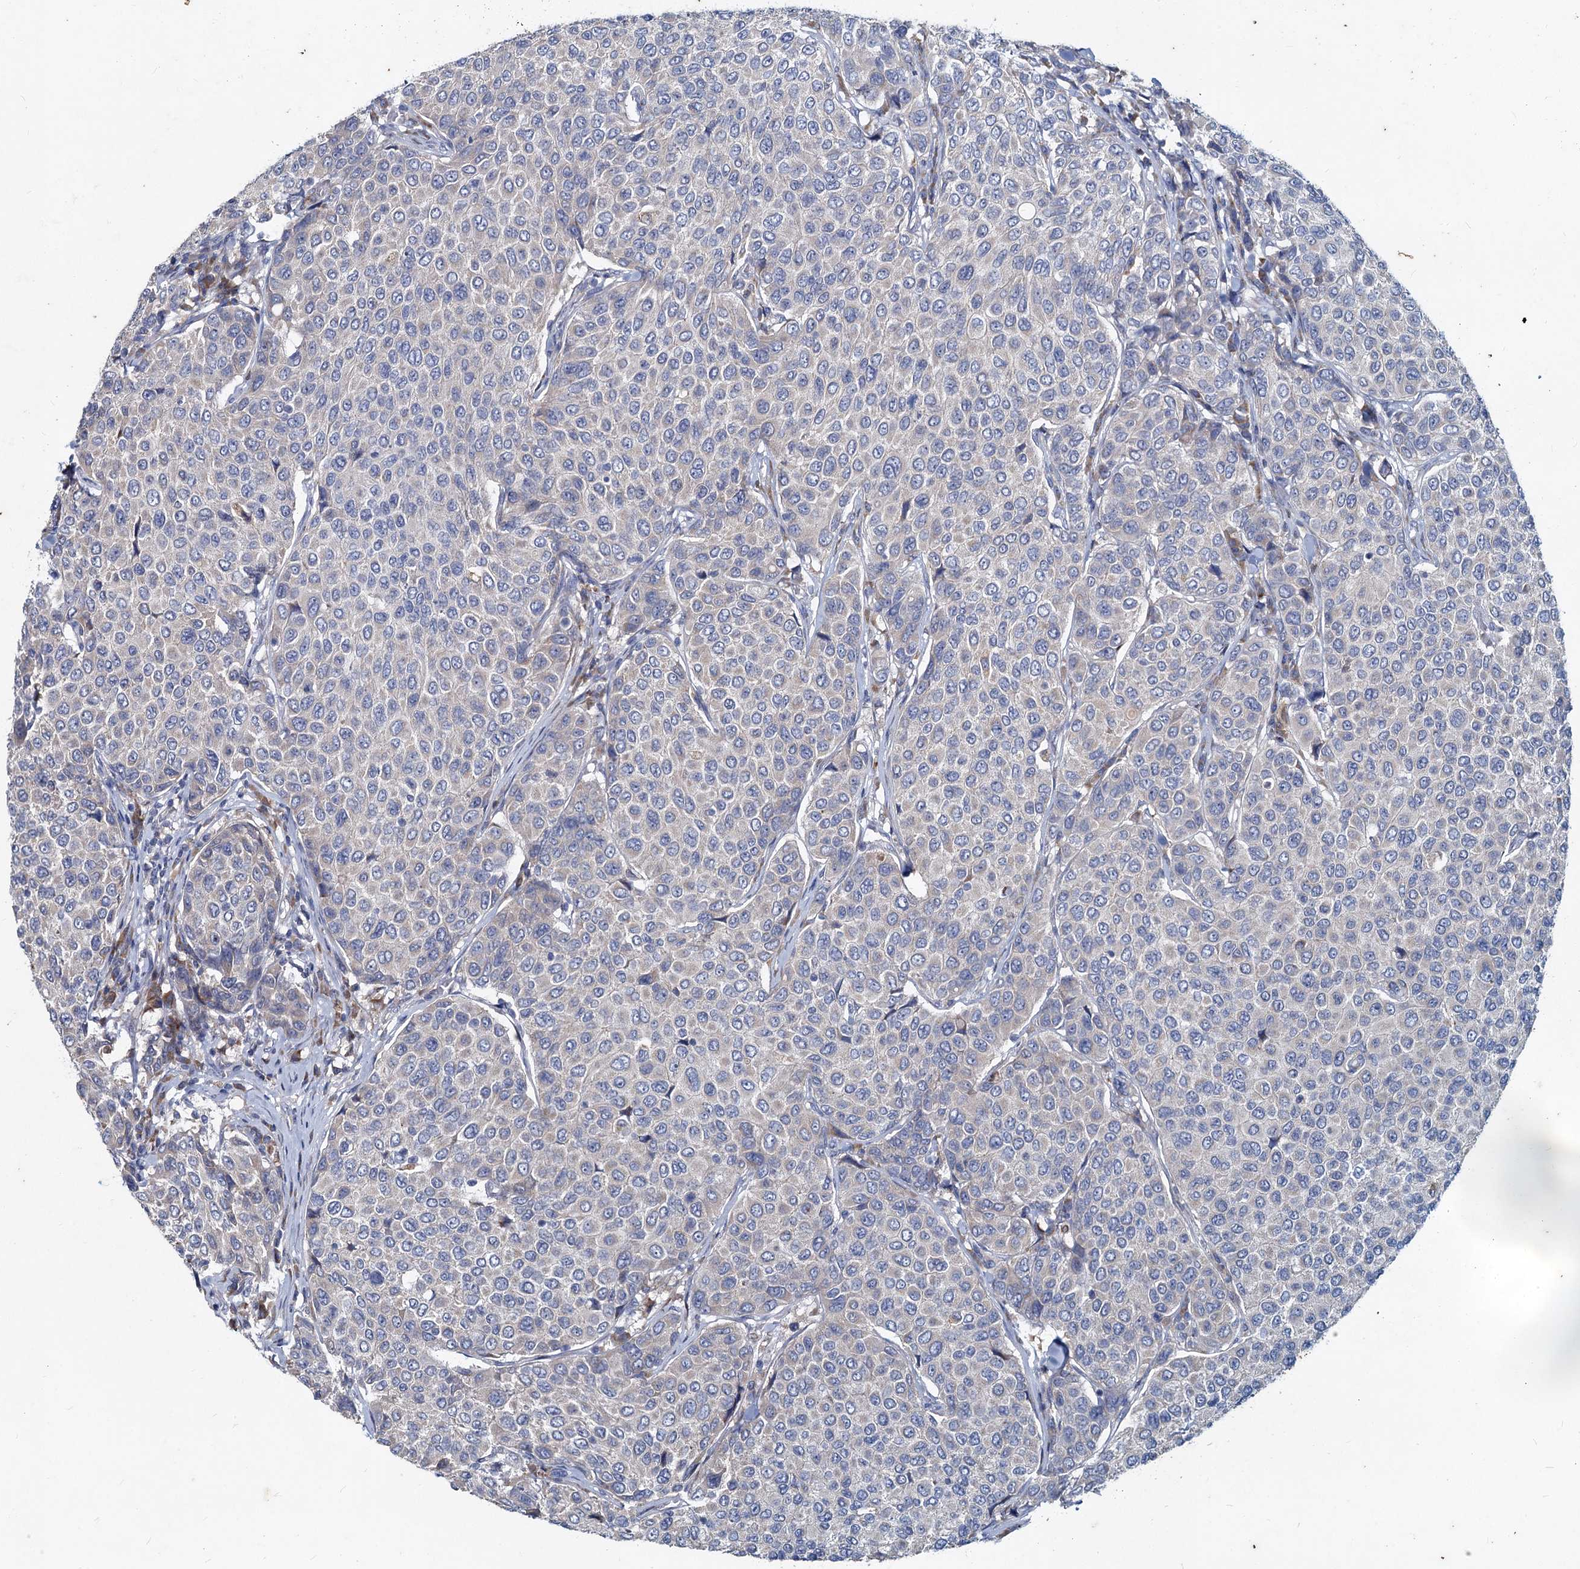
{"staining": {"intensity": "negative", "quantity": "none", "location": "none"}, "tissue": "breast cancer", "cell_type": "Tumor cells", "image_type": "cancer", "snomed": [{"axis": "morphology", "description": "Duct carcinoma"}, {"axis": "topography", "description": "Breast"}], "caption": "Histopathology image shows no significant protein expression in tumor cells of breast cancer. (DAB (3,3'-diaminobenzidine) IHC, high magnification).", "gene": "TMX2", "patient": {"sex": "female", "age": 55}}